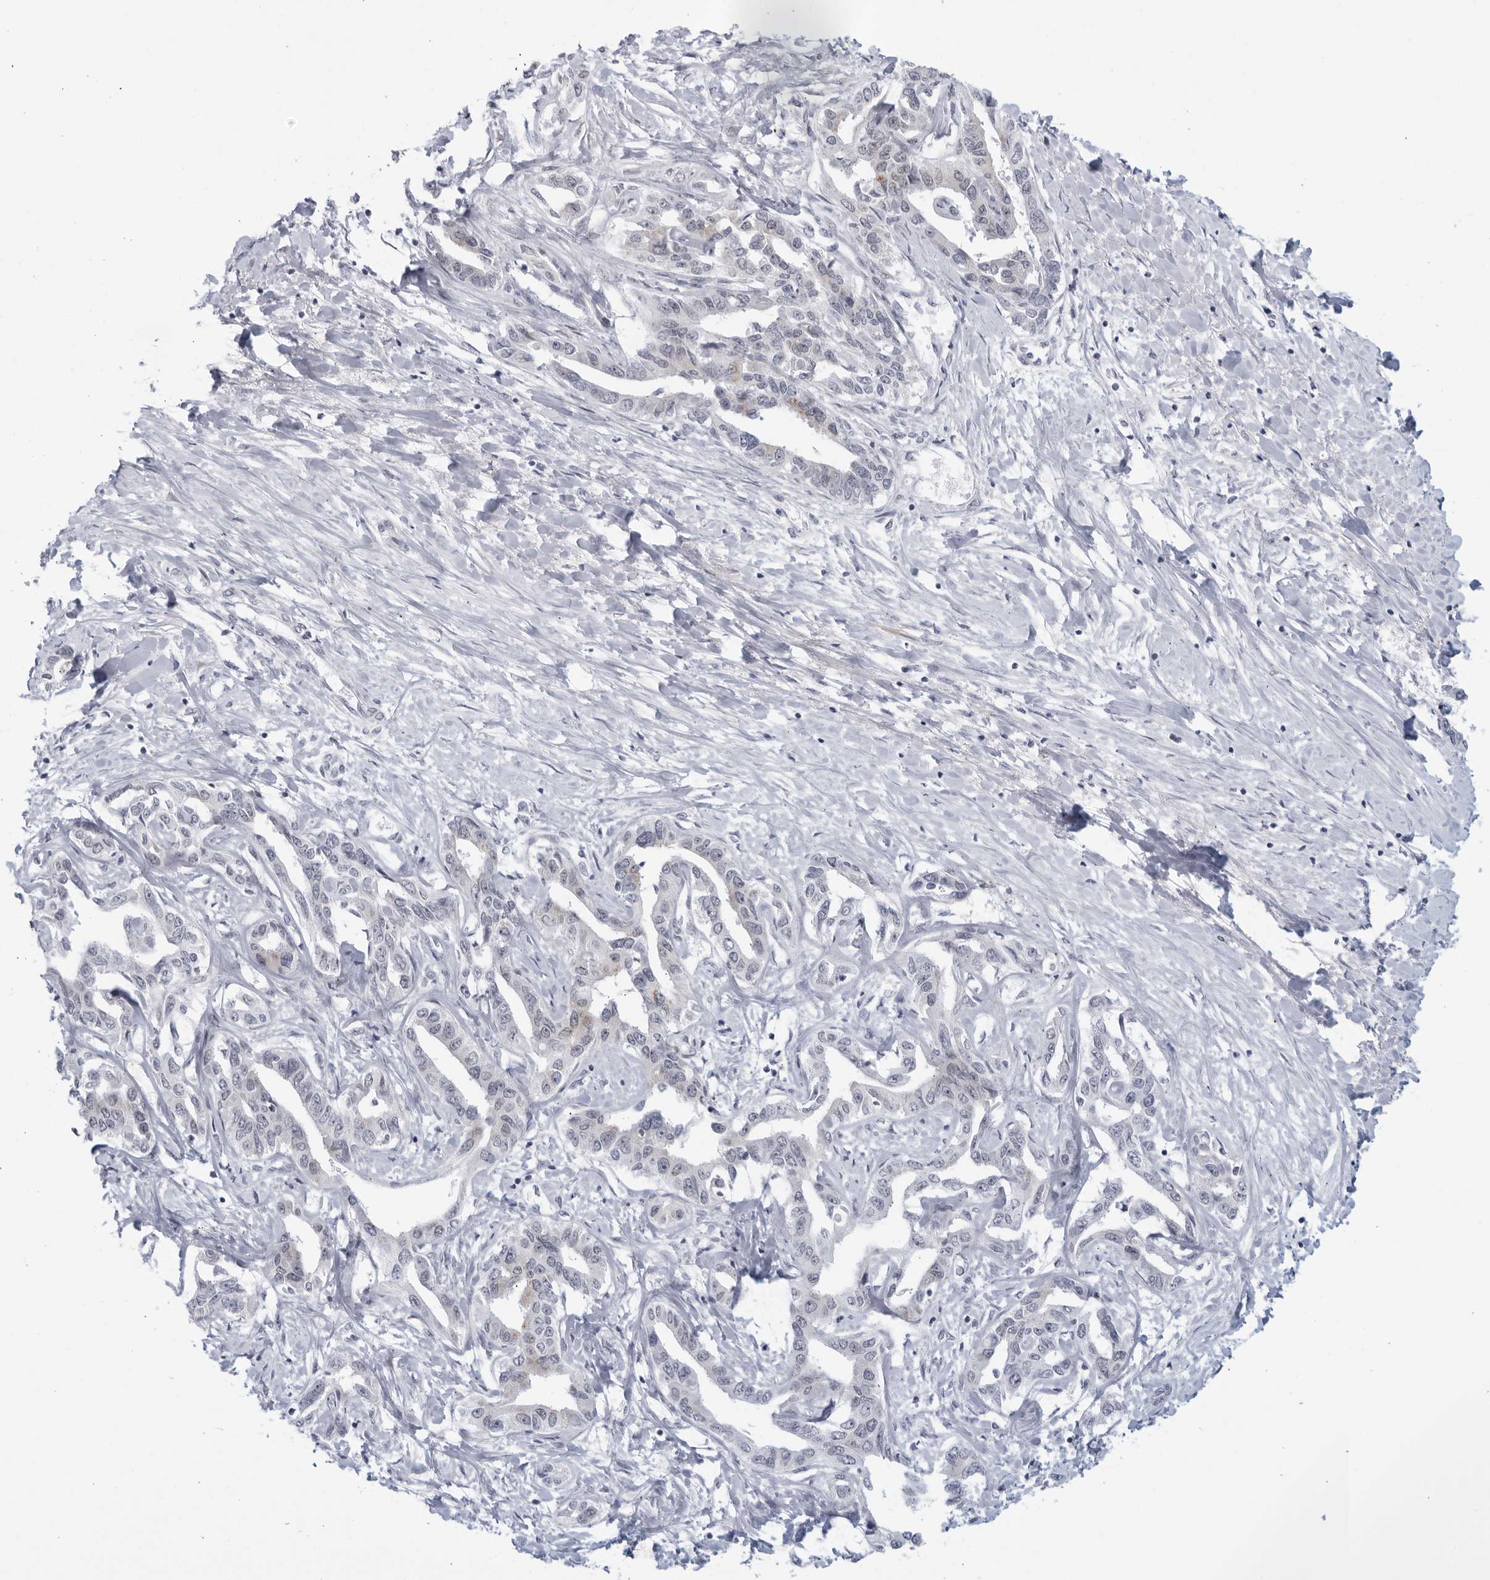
{"staining": {"intensity": "negative", "quantity": "none", "location": "none"}, "tissue": "liver cancer", "cell_type": "Tumor cells", "image_type": "cancer", "snomed": [{"axis": "morphology", "description": "Cholangiocarcinoma"}, {"axis": "topography", "description": "Liver"}], "caption": "An image of cholangiocarcinoma (liver) stained for a protein shows no brown staining in tumor cells.", "gene": "WDTC1", "patient": {"sex": "male", "age": 59}}